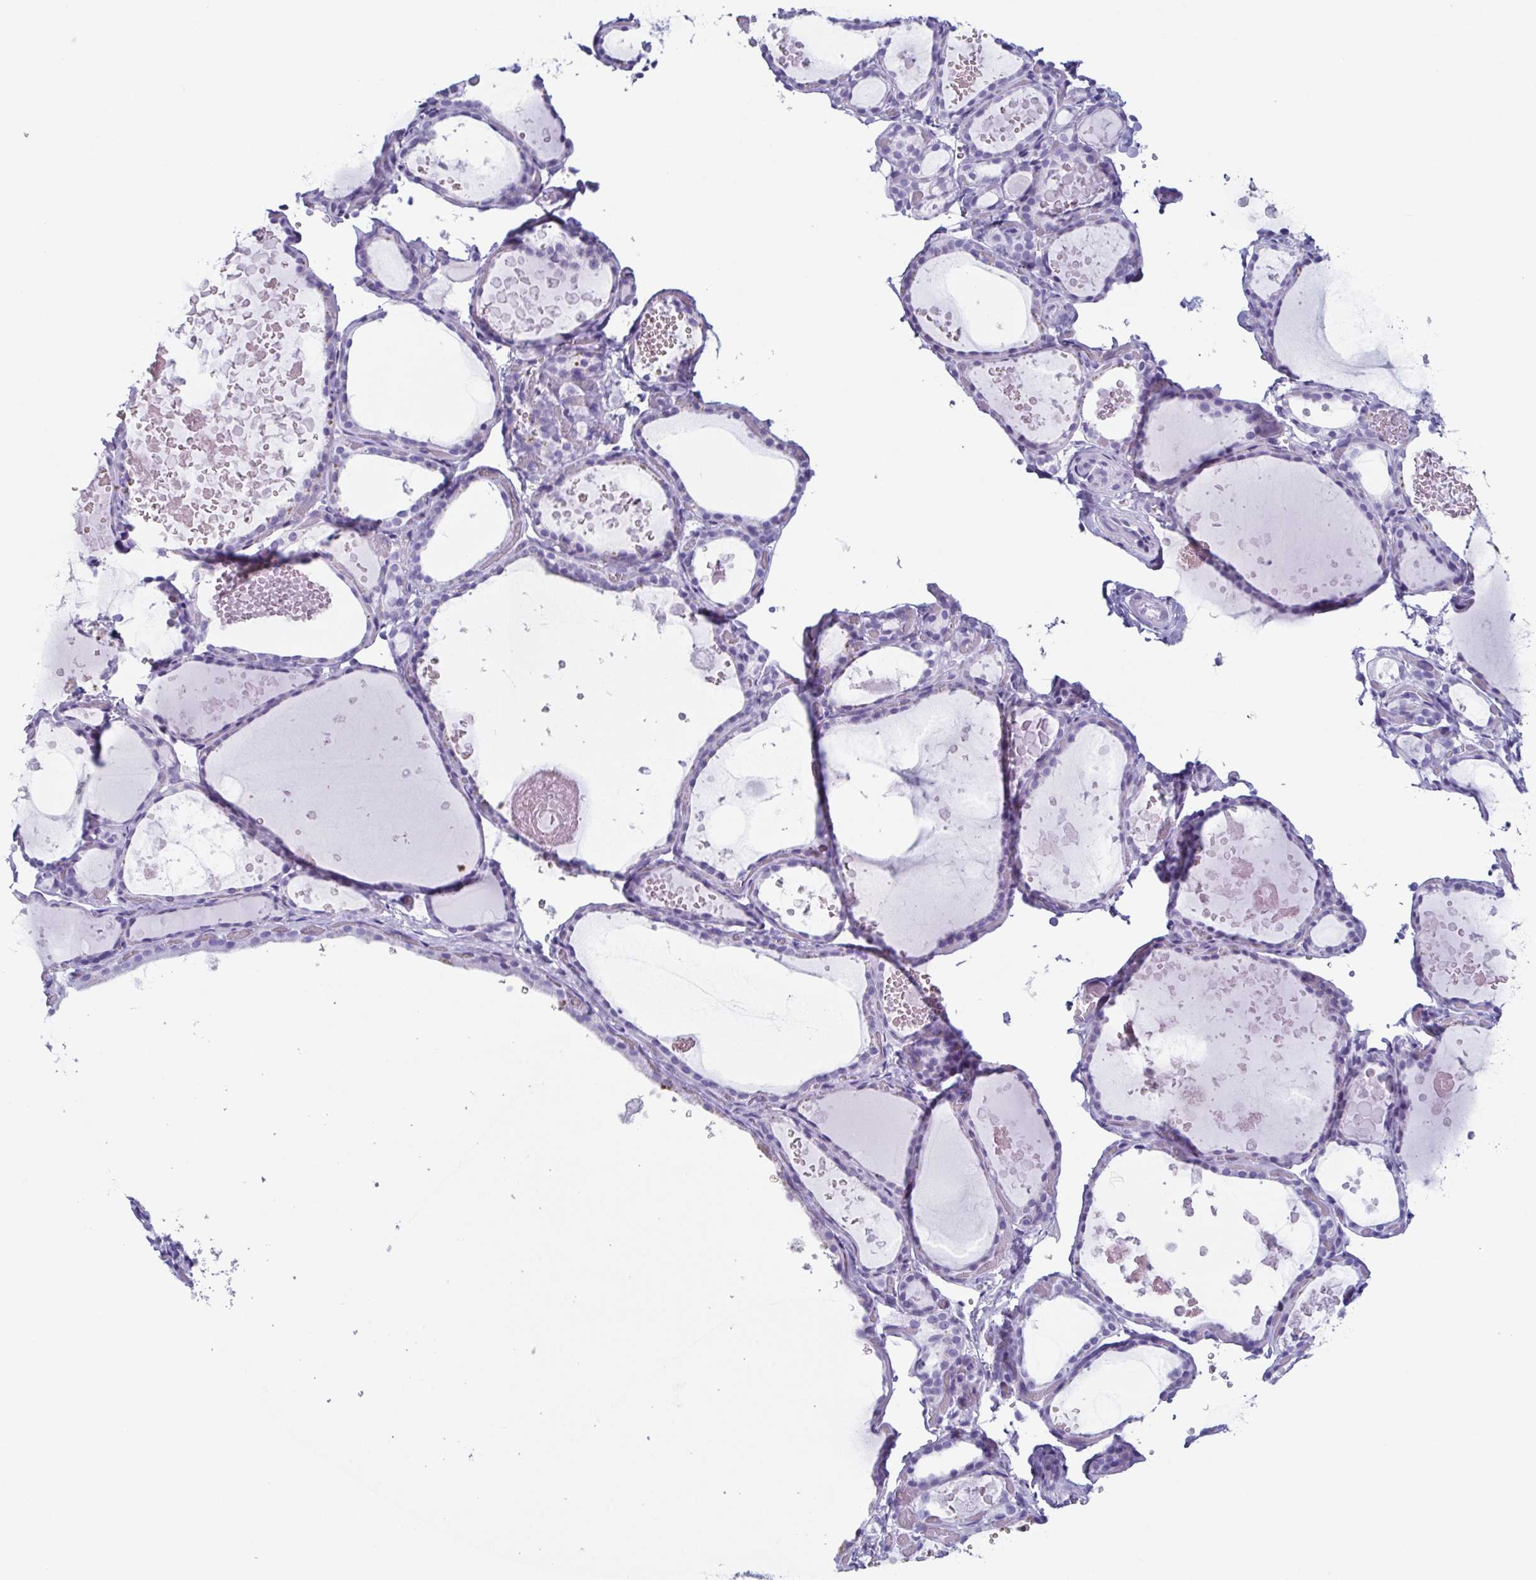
{"staining": {"intensity": "negative", "quantity": "none", "location": "none"}, "tissue": "thyroid gland", "cell_type": "Glandular cells", "image_type": "normal", "snomed": [{"axis": "morphology", "description": "Normal tissue, NOS"}, {"axis": "topography", "description": "Thyroid gland"}], "caption": "This photomicrograph is of benign thyroid gland stained with immunohistochemistry to label a protein in brown with the nuclei are counter-stained blue. There is no staining in glandular cells.", "gene": "ENKUR", "patient": {"sex": "female", "age": 56}}